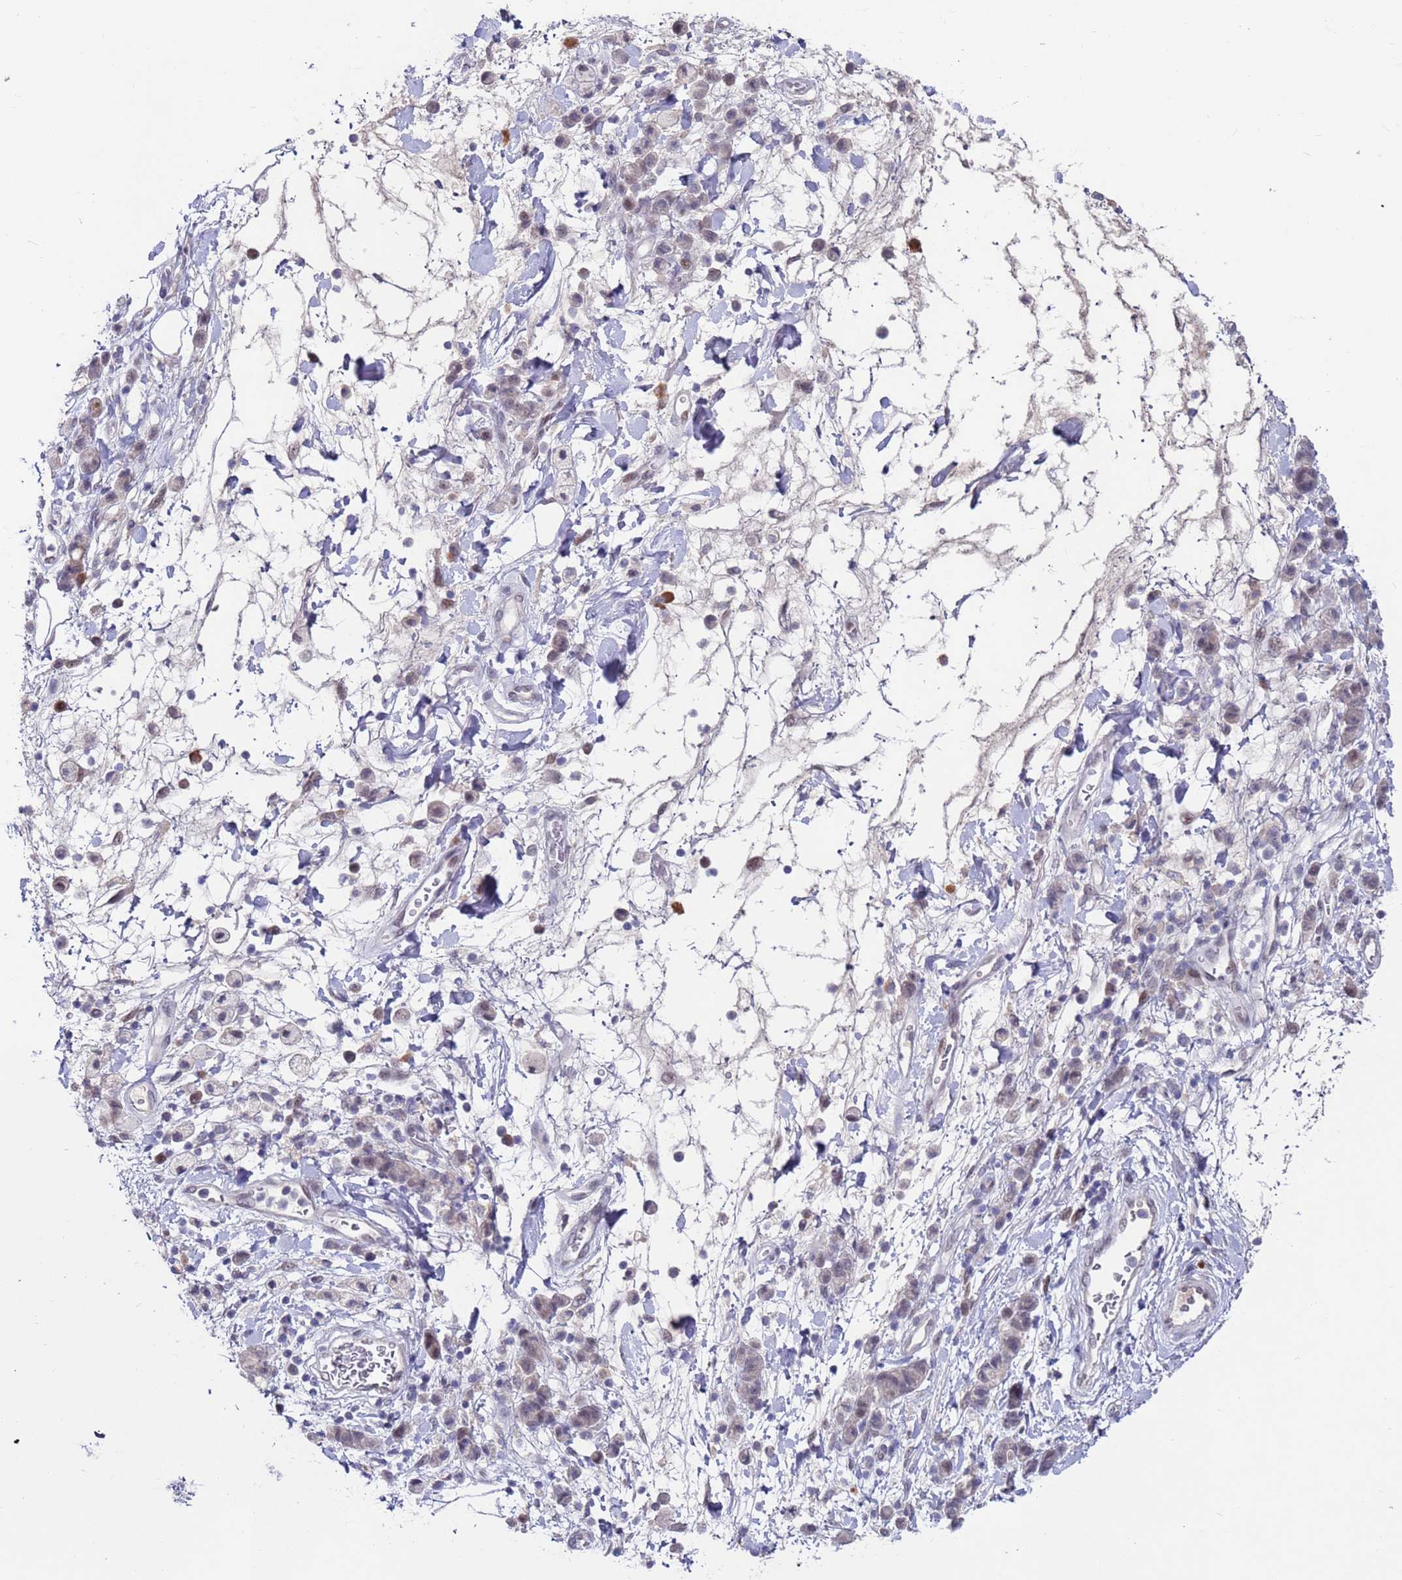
{"staining": {"intensity": "negative", "quantity": "none", "location": "none"}, "tissue": "stomach cancer", "cell_type": "Tumor cells", "image_type": "cancer", "snomed": [{"axis": "morphology", "description": "Adenocarcinoma, NOS"}, {"axis": "topography", "description": "Stomach"}], "caption": "This micrograph is of stomach adenocarcinoma stained with IHC to label a protein in brown with the nuclei are counter-stained blue. There is no positivity in tumor cells.", "gene": "FBXO27", "patient": {"sex": "male", "age": 77}}